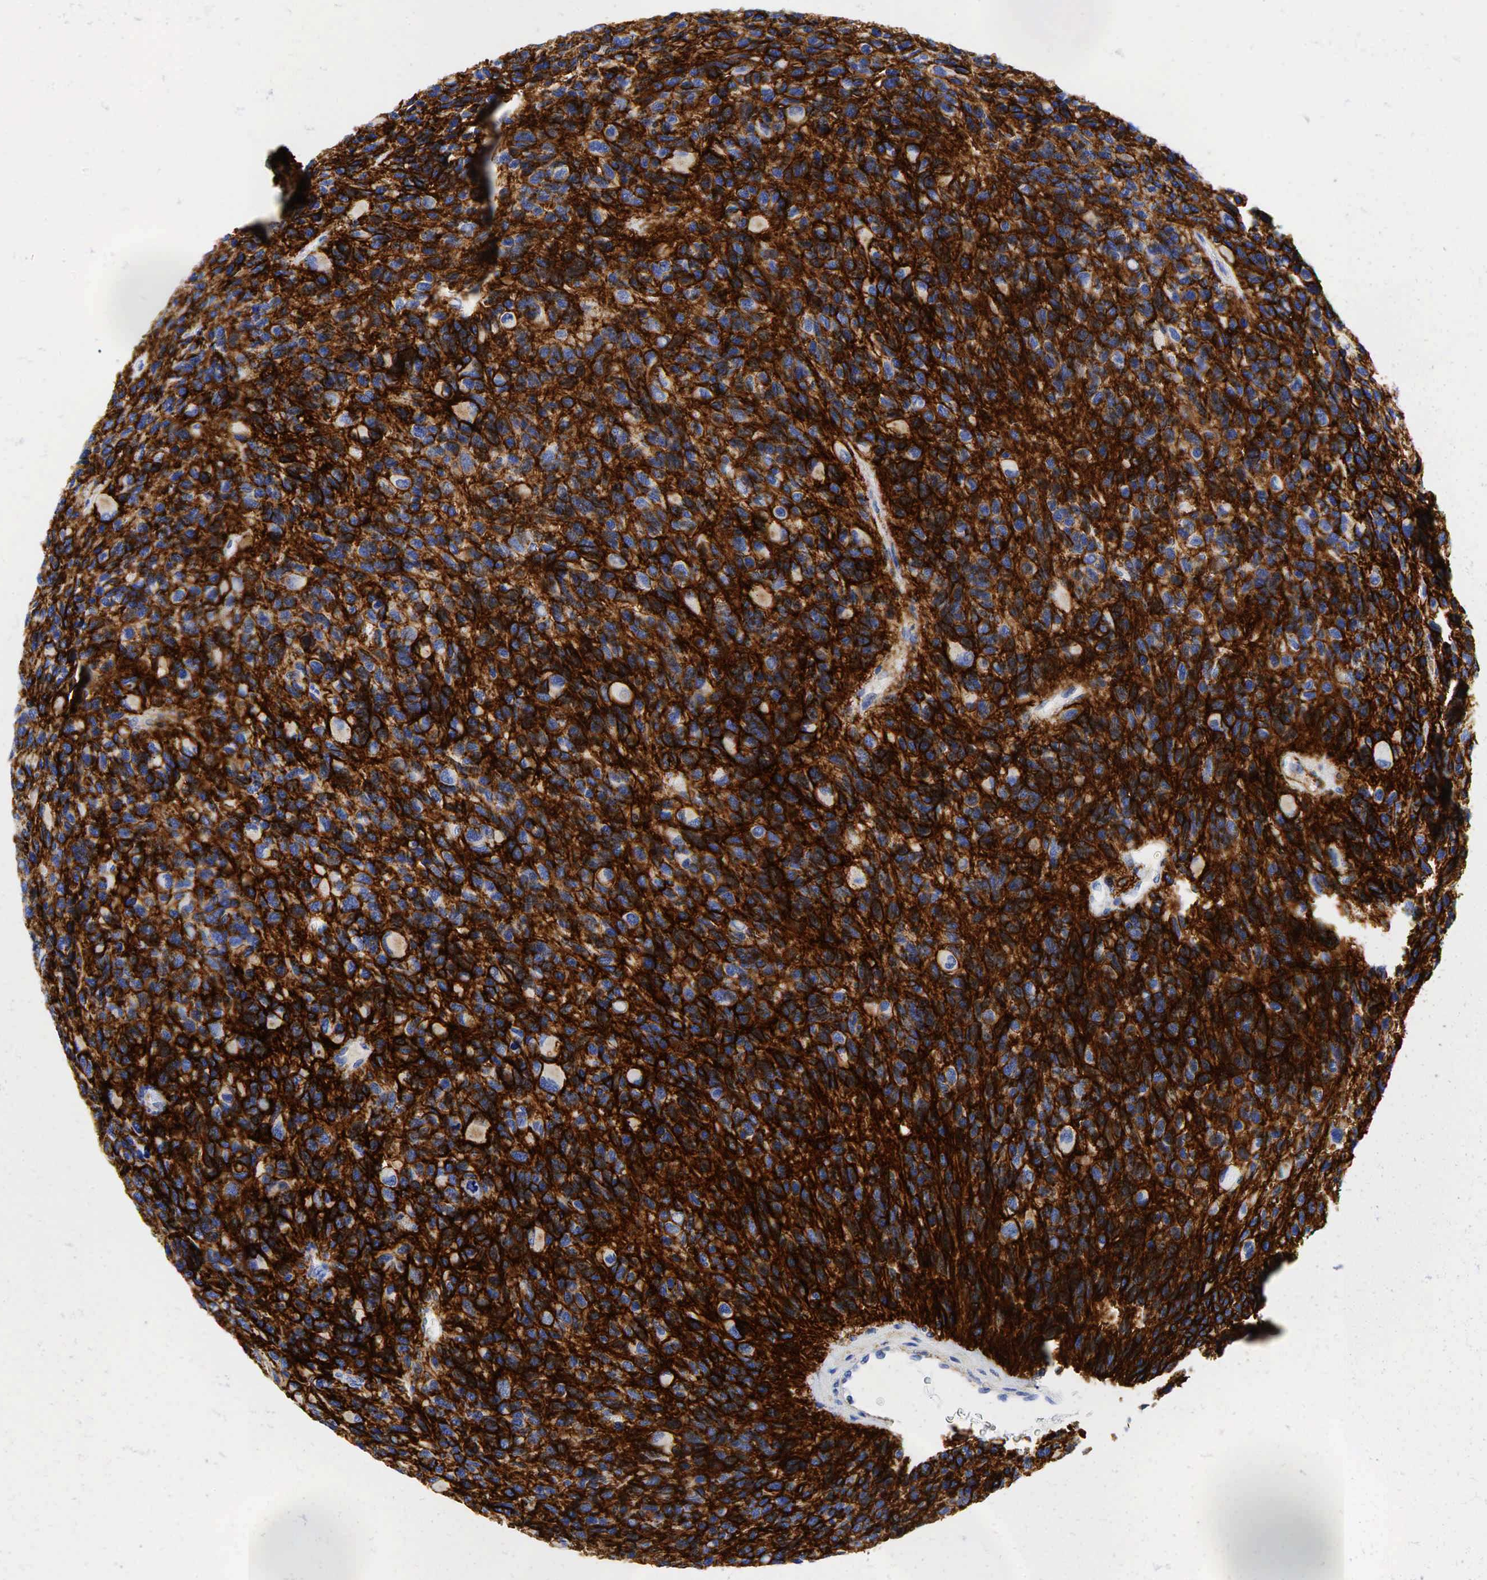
{"staining": {"intensity": "strong", "quantity": ">75%", "location": "cytoplasmic/membranous"}, "tissue": "glioma", "cell_type": "Tumor cells", "image_type": "cancer", "snomed": [{"axis": "morphology", "description": "Glioma, malignant, High grade"}, {"axis": "topography", "description": "Brain"}], "caption": "Glioma stained with DAB (3,3'-diaminobenzidine) immunohistochemistry demonstrates high levels of strong cytoplasmic/membranous positivity in approximately >75% of tumor cells.", "gene": "CD44", "patient": {"sex": "male", "age": 77}}